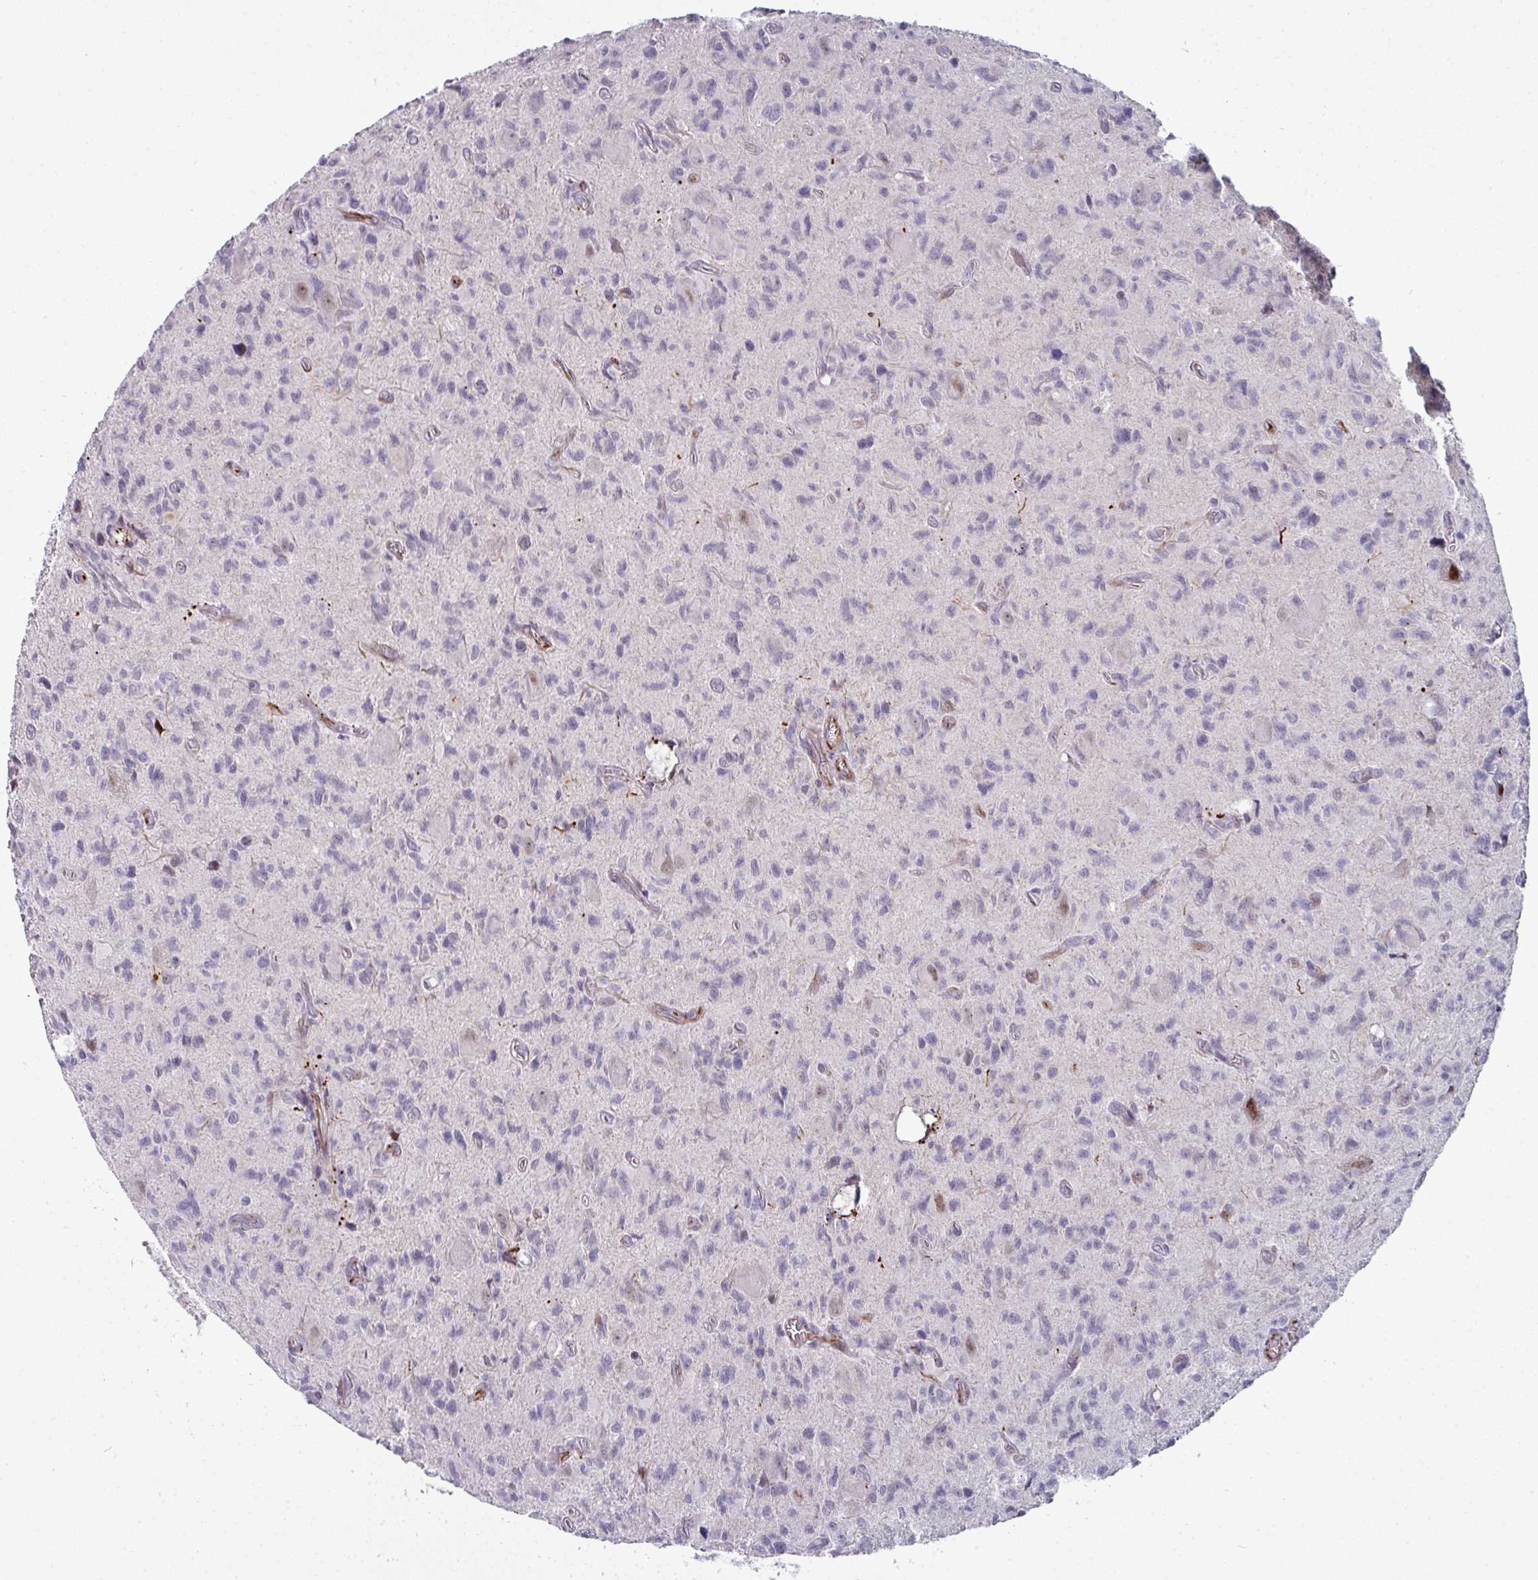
{"staining": {"intensity": "negative", "quantity": "none", "location": "none"}, "tissue": "glioma", "cell_type": "Tumor cells", "image_type": "cancer", "snomed": [{"axis": "morphology", "description": "Glioma, malignant, High grade"}, {"axis": "topography", "description": "Brain"}], "caption": "DAB (3,3'-diaminobenzidine) immunohistochemical staining of human glioma reveals no significant expression in tumor cells.", "gene": "TMPRSS9", "patient": {"sex": "male", "age": 76}}